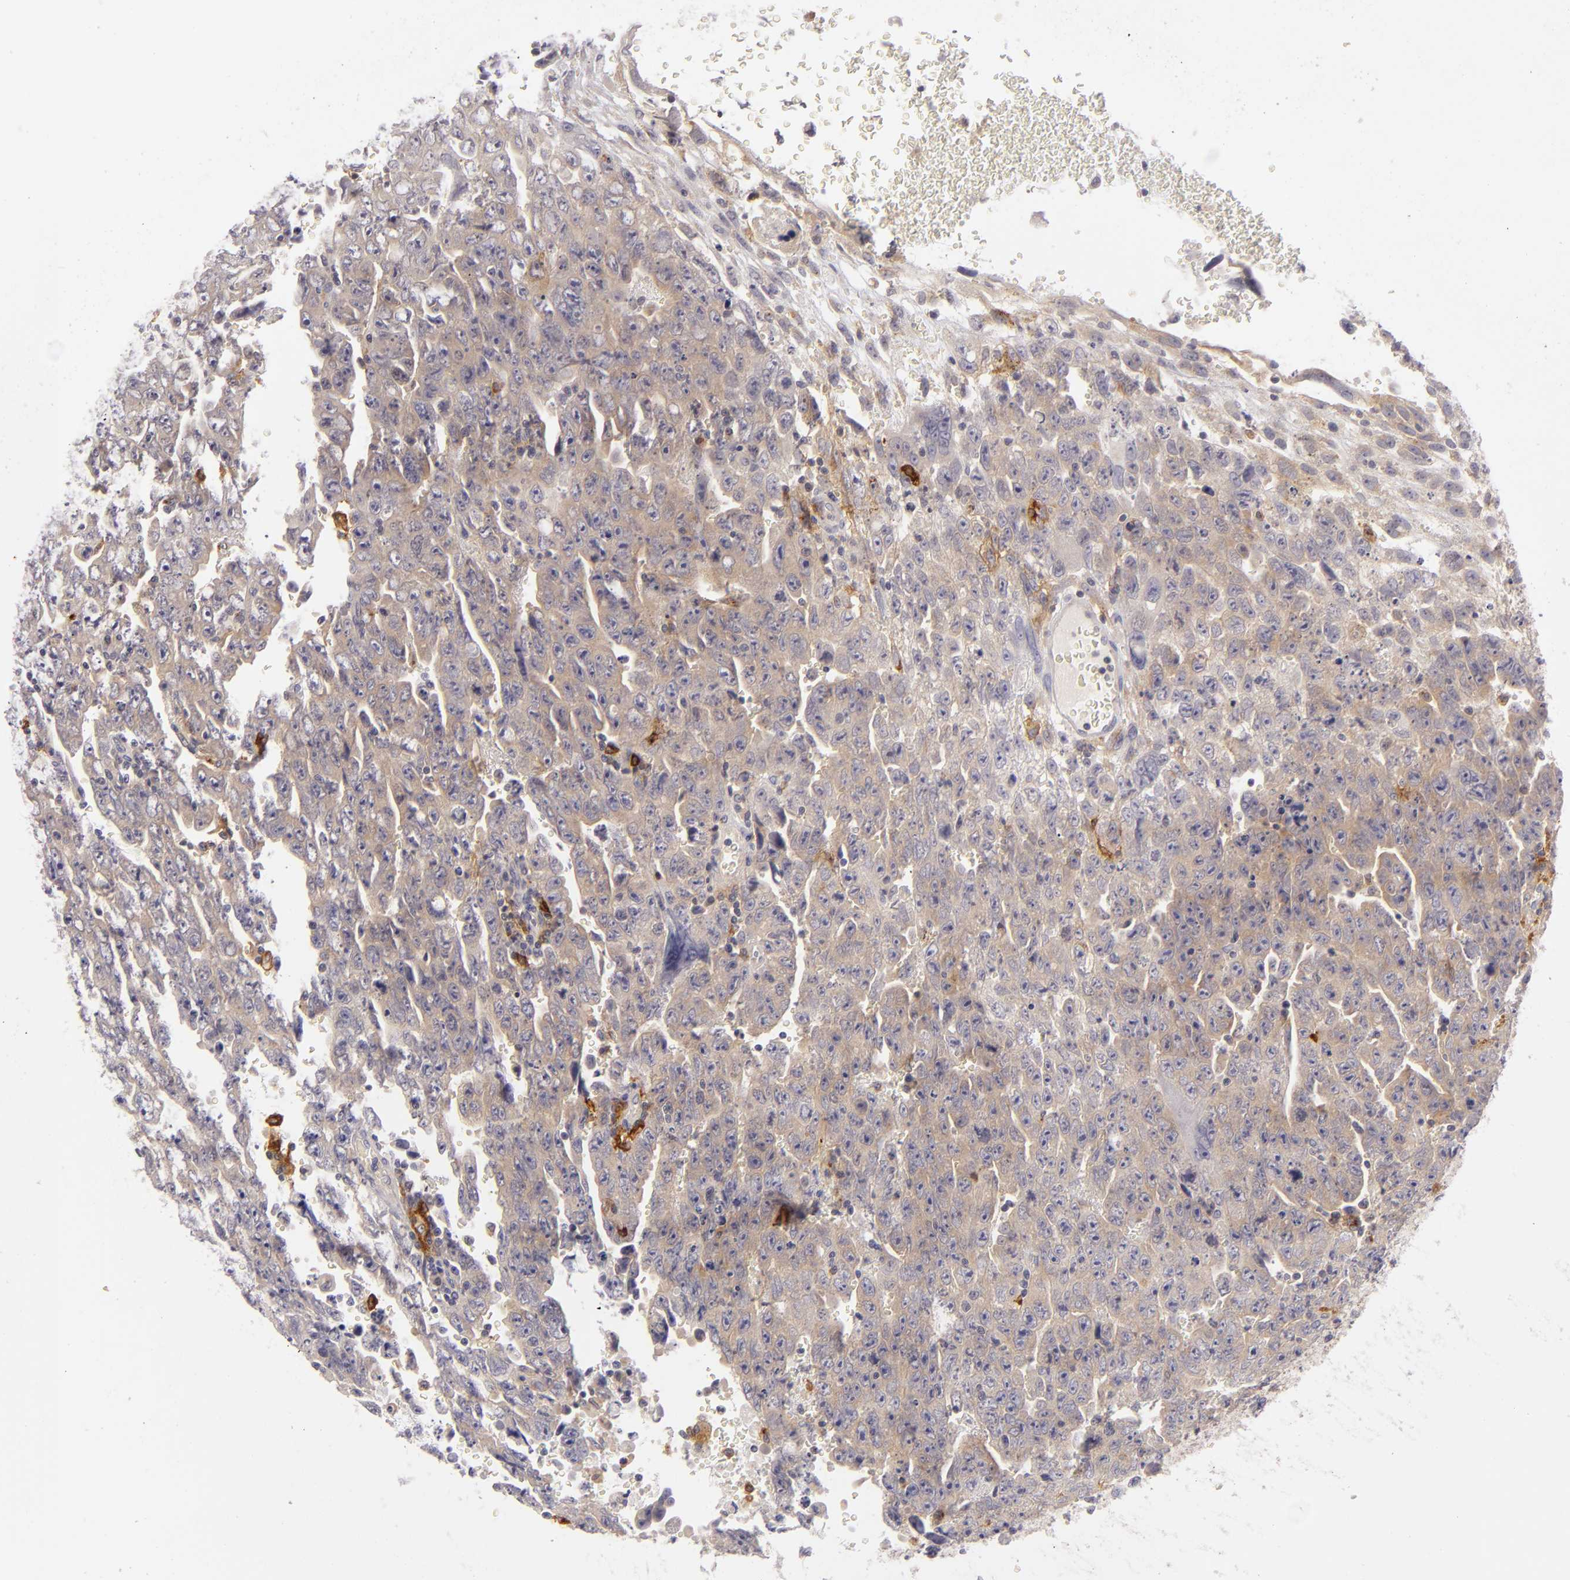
{"staining": {"intensity": "weak", "quantity": ">75%", "location": "cytoplasmic/membranous"}, "tissue": "testis cancer", "cell_type": "Tumor cells", "image_type": "cancer", "snomed": [{"axis": "morphology", "description": "Carcinoma, Embryonal, NOS"}, {"axis": "topography", "description": "Testis"}], "caption": "A histopathology image showing weak cytoplasmic/membranous staining in about >75% of tumor cells in testis embryonal carcinoma, as visualized by brown immunohistochemical staining.", "gene": "CD83", "patient": {"sex": "male", "age": 28}}